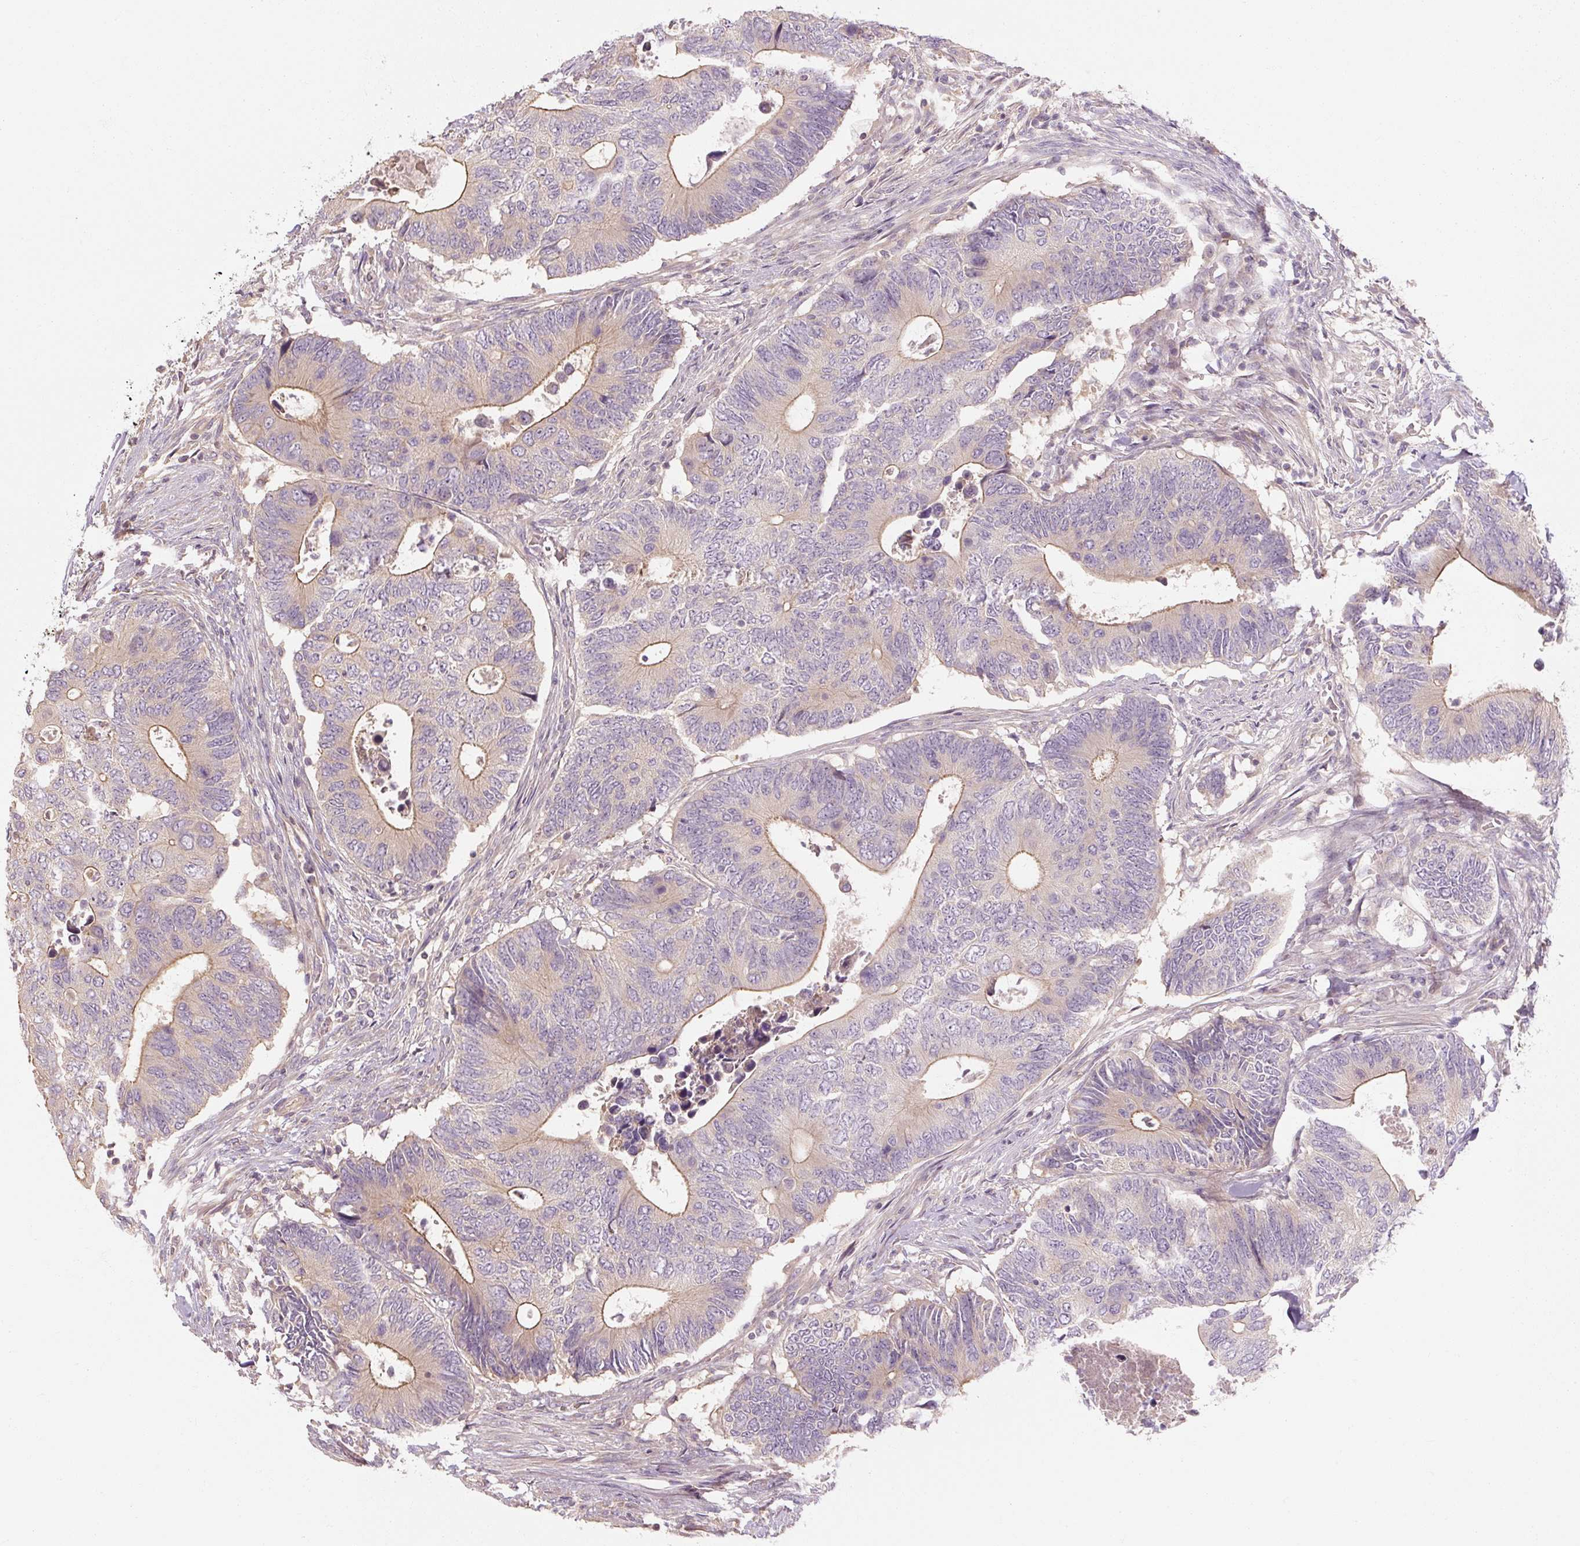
{"staining": {"intensity": "moderate", "quantity": "25%-75%", "location": "cytoplasmic/membranous"}, "tissue": "colorectal cancer", "cell_type": "Tumor cells", "image_type": "cancer", "snomed": [{"axis": "morphology", "description": "Adenocarcinoma, NOS"}, {"axis": "topography", "description": "Colon"}], "caption": "This photomicrograph exhibits immunohistochemistry staining of colorectal adenocarcinoma, with medium moderate cytoplasmic/membranous expression in about 25%-75% of tumor cells.", "gene": "RB1CC1", "patient": {"sex": "male", "age": 87}}